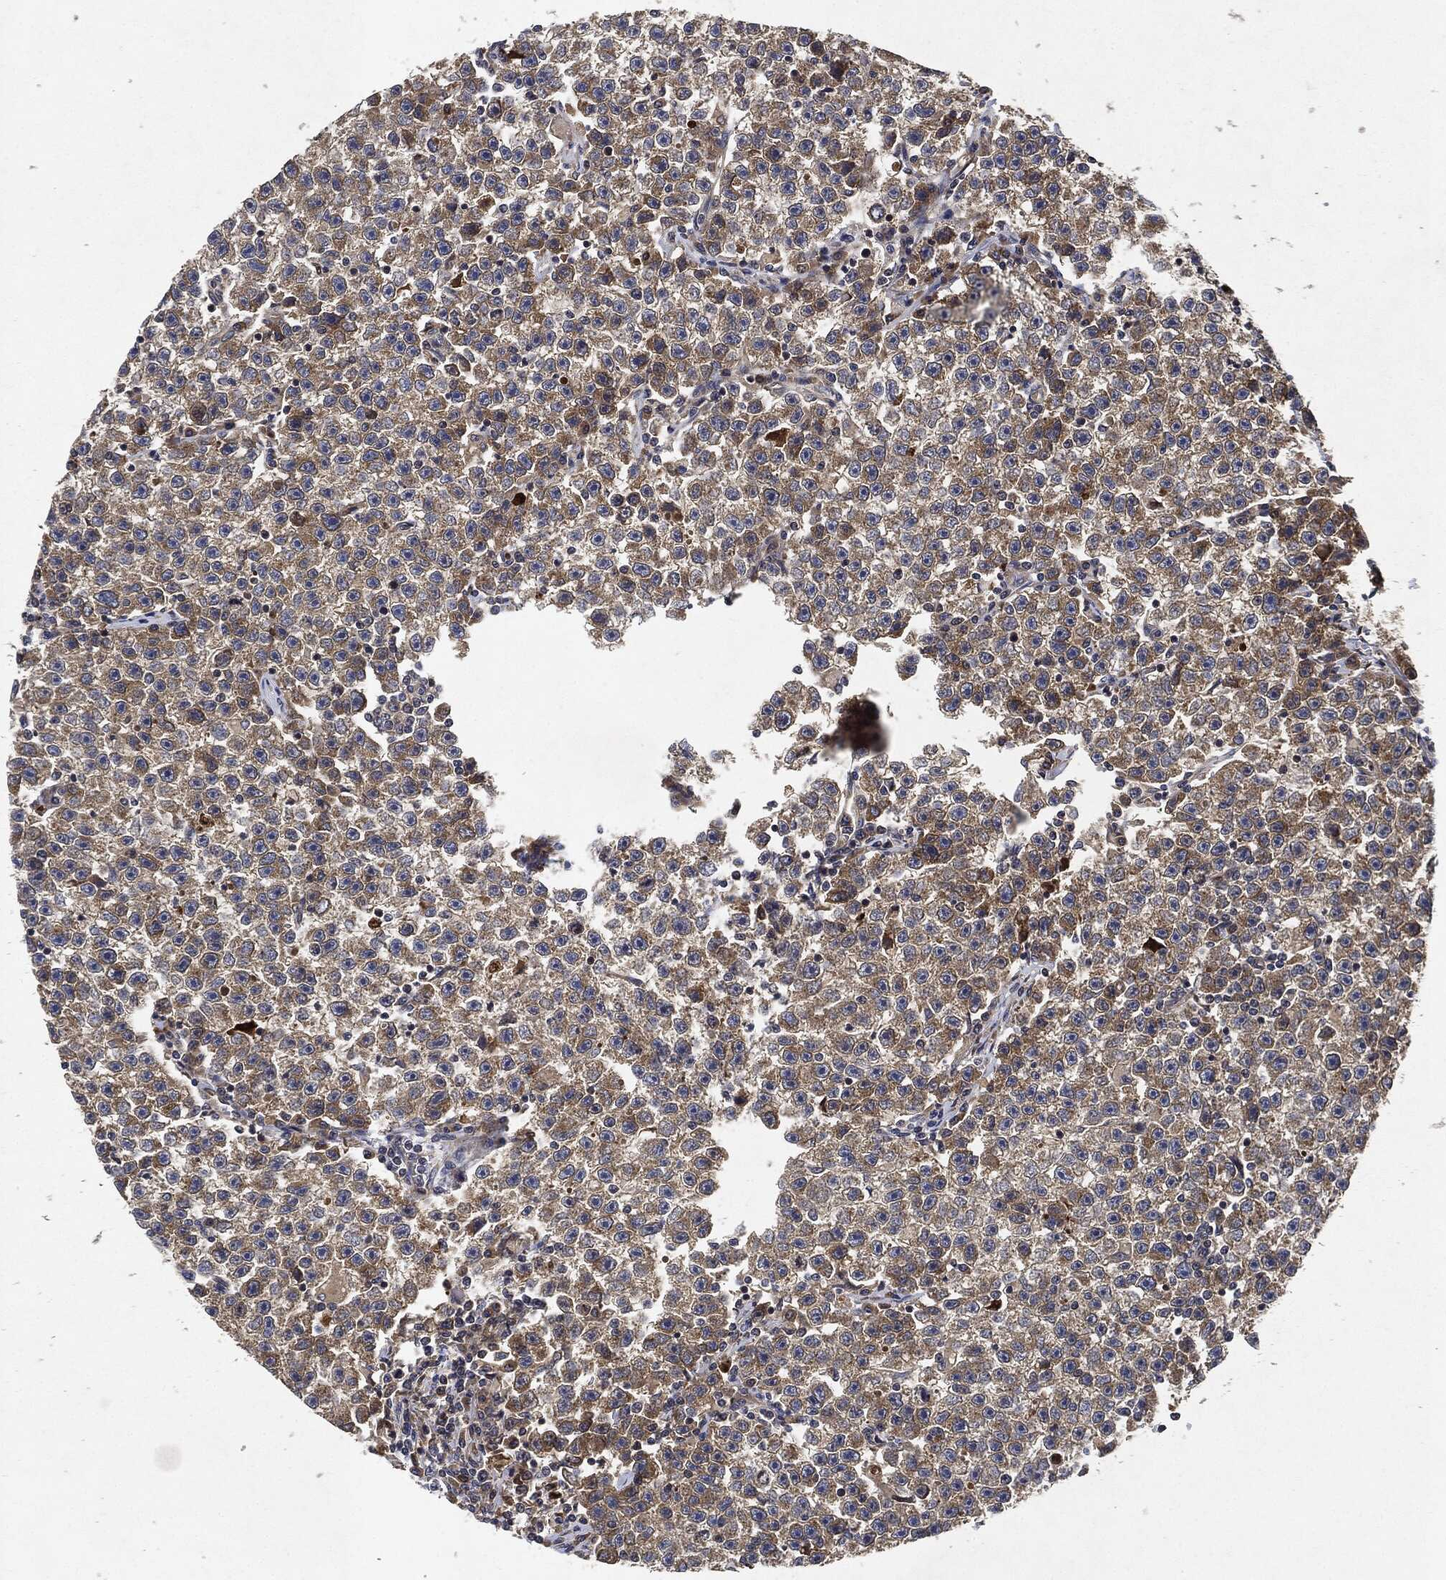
{"staining": {"intensity": "moderate", "quantity": ">75%", "location": "cytoplasmic/membranous"}, "tissue": "testis cancer", "cell_type": "Tumor cells", "image_type": "cancer", "snomed": [{"axis": "morphology", "description": "Seminoma, NOS"}, {"axis": "topography", "description": "Testis"}], "caption": "Immunohistochemical staining of seminoma (testis) reveals moderate cytoplasmic/membranous protein staining in approximately >75% of tumor cells.", "gene": "MLST8", "patient": {"sex": "male", "age": 22}}